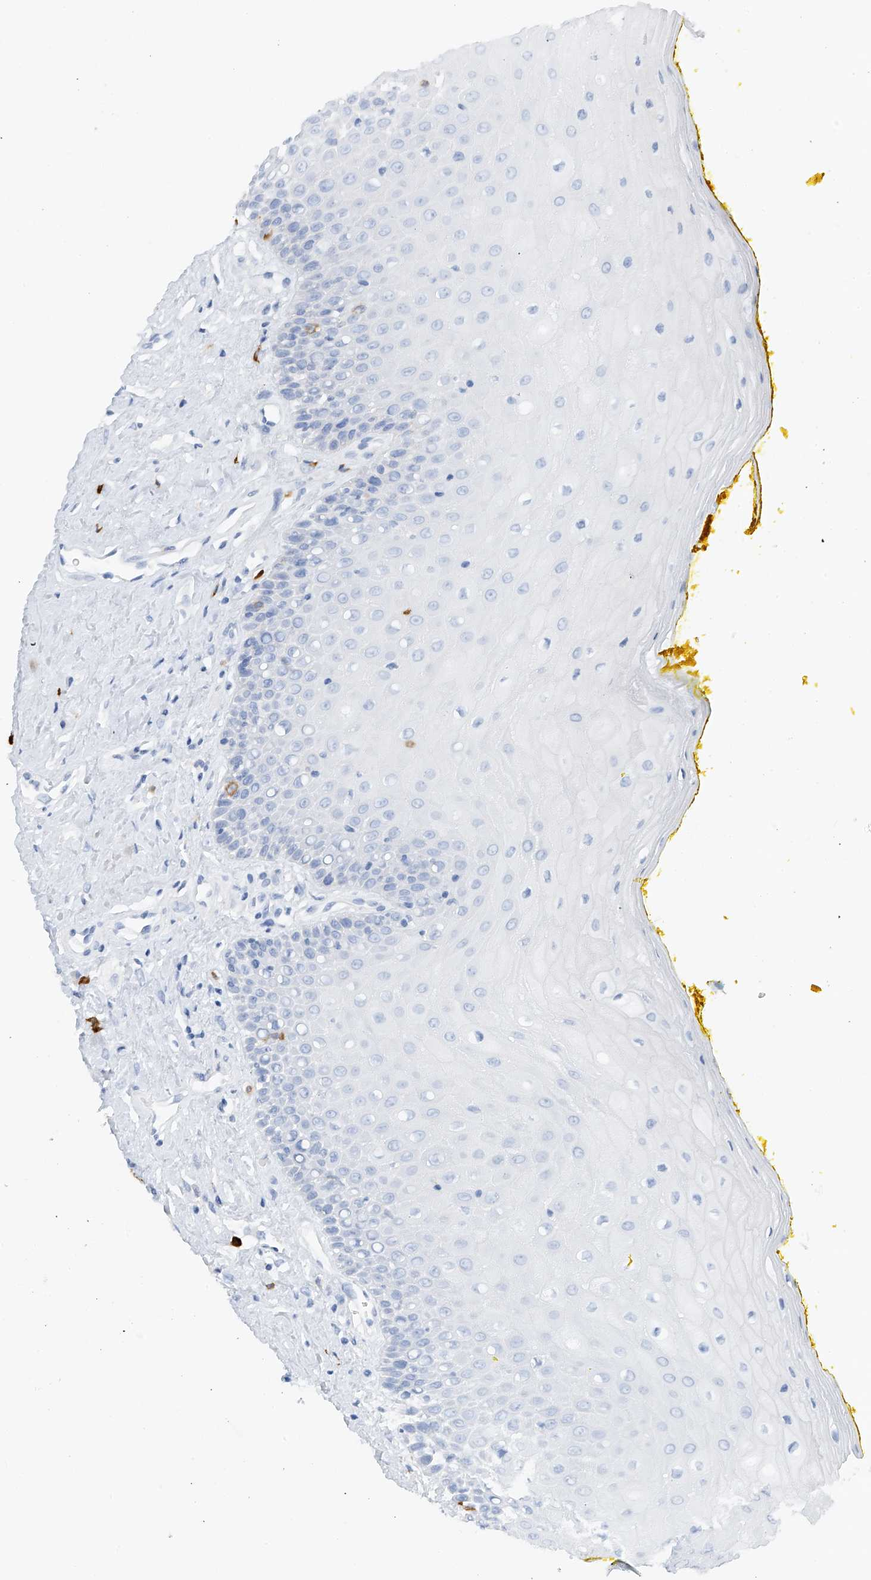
{"staining": {"intensity": "negative", "quantity": "none", "location": "none"}, "tissue": "oral mucosa", "cell_type": "Squamous epithelial cells", "image_type": "normal", "snomed": [{"axis": "morphology", "description": "Normal tissue, NOS"}, {"axis": "morphology", "description": "Squamous cell carcinoma, NOS"}, {"axis": "topography", "description": "Oral tissue"}, {"axis": "topography", "description": "Head-Neck"}], "caption": "Human oral mucosa stained for a protein using immunohistochemistry (IHC) reveals no expression in squamous epithelial cells.", "gene": "POMGNT2", "patient": {"sex": "female", "age": 70}}